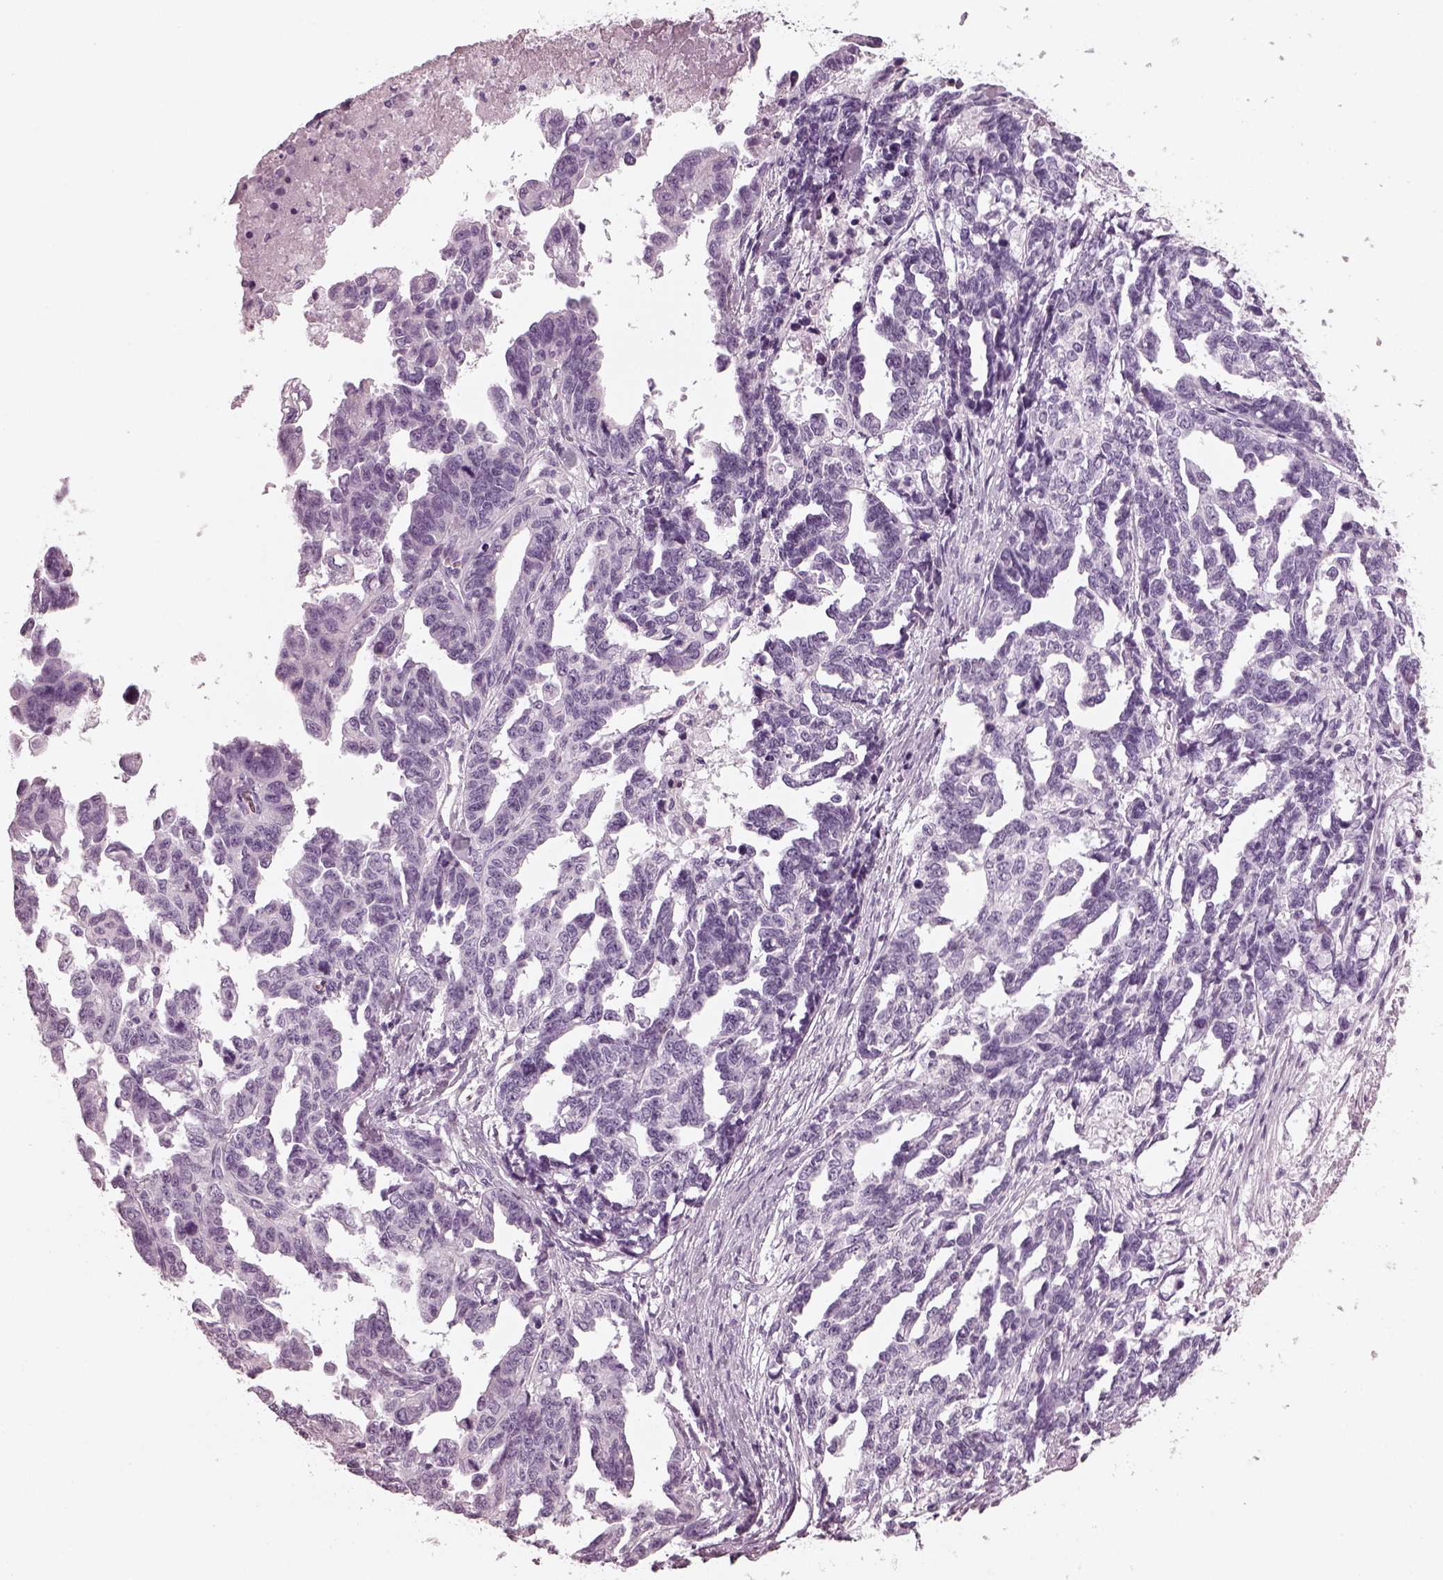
{"staining": {"intensity": "negative", "quantity": "none", "location": "none"}, "tissue": "ovarian cancer", "cell_type": "Tumor cells", "image_type": "cancer", "snomed": [{"axis": "morphology", "description": "Cystadenocarcinoma, serous, NOS"}, {"axis": "topography", "description": "Ovary"}], "caption": "Ovarian cancer (serous cystadenocarcinoma) was stained to show a protein in brown. There is no significant expression in tumor cells.", "gene": "RCVRN", "patient": {"sex": "female", "age": 69}}